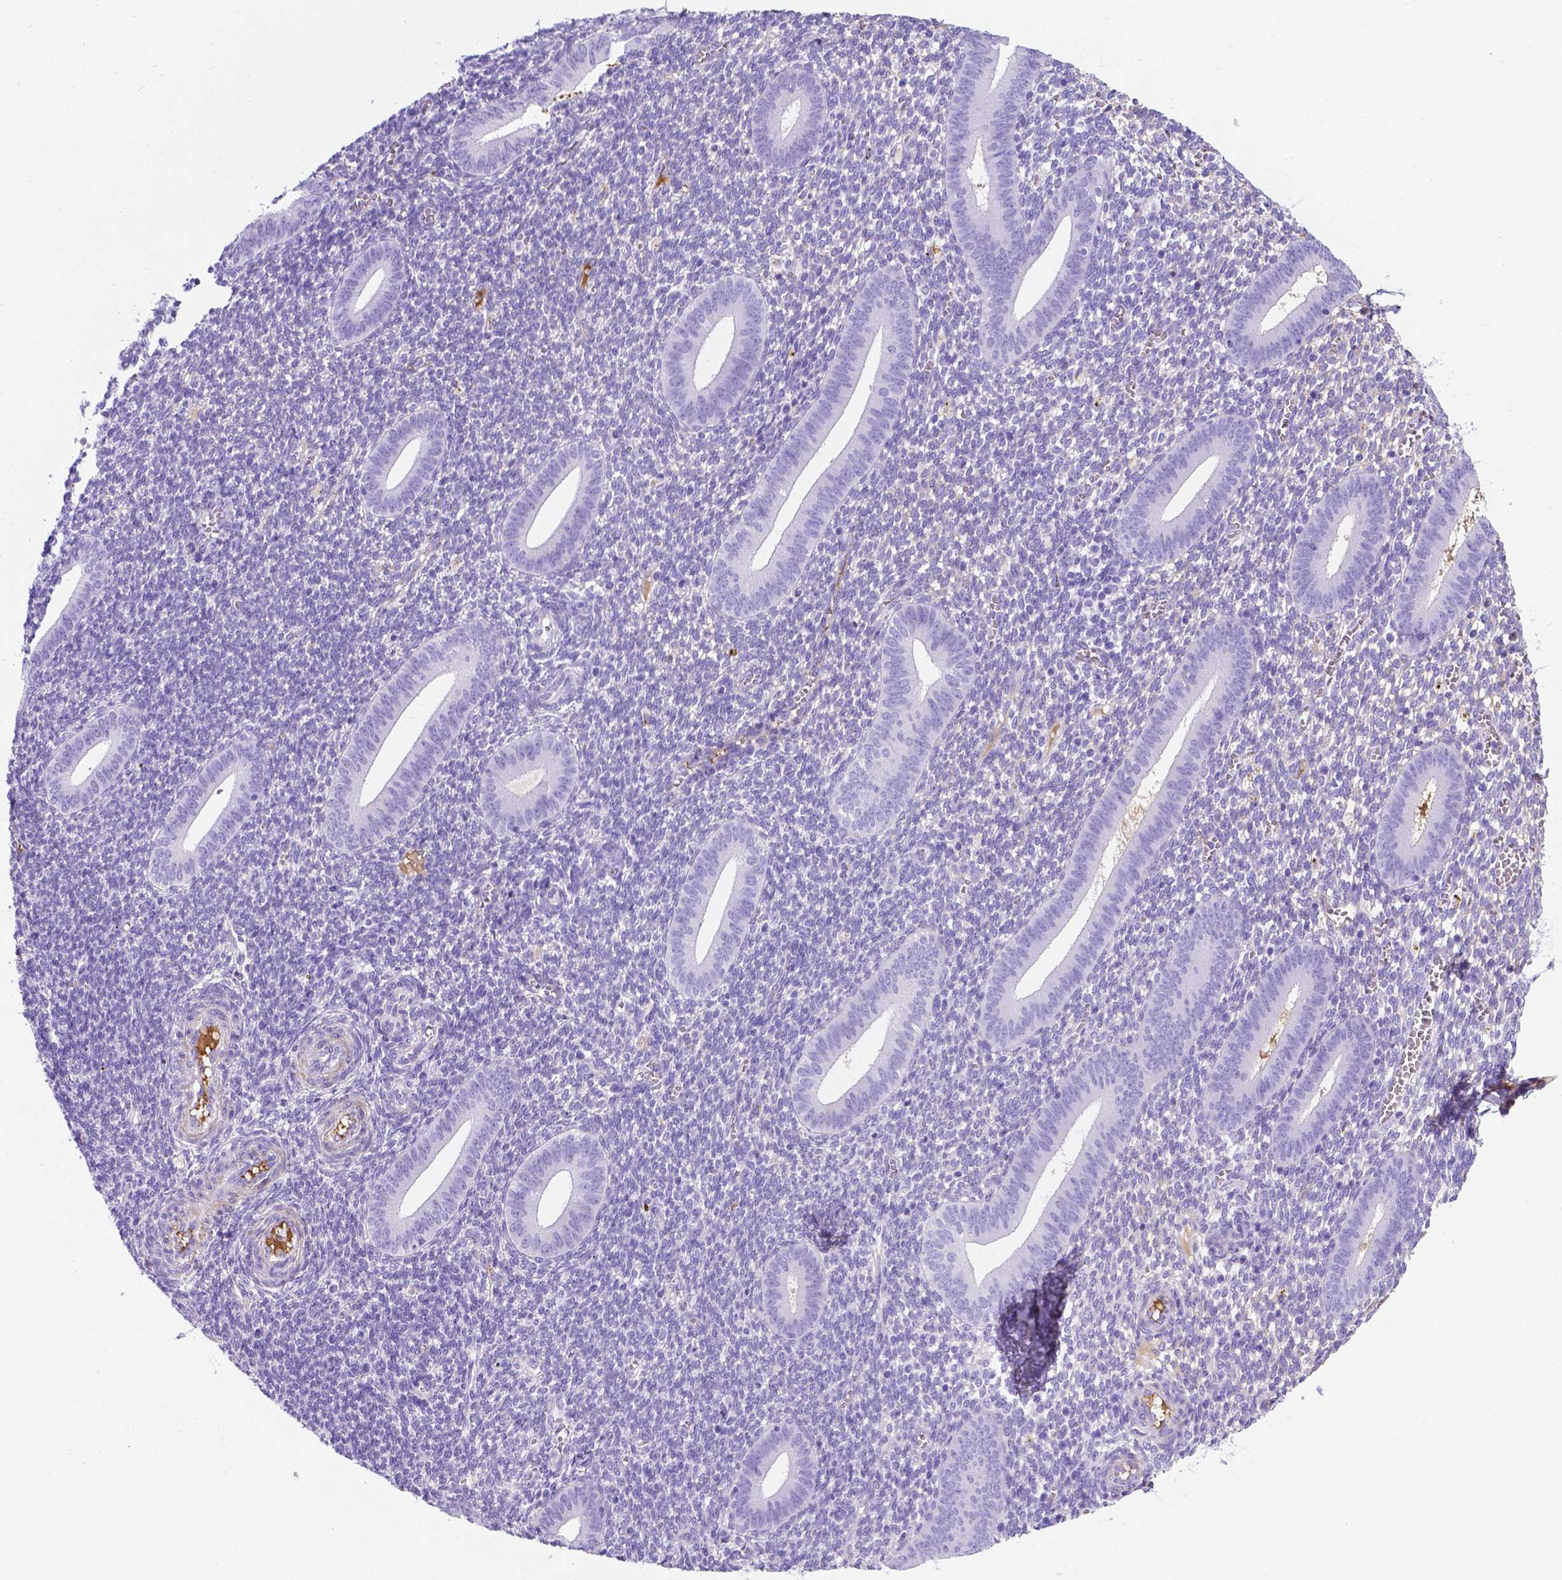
{"staining": {"intensity": "negative", "quantity": "none", "location": "none"}, "tissue": "endometrium", "cell_type": "Cells in endometrial stroma", "image_type": "normal", "snomed": [{"axis": "morphology", "description": "Normal tissue, NOS"}, {"axis": "topography", "description": "Endometrium"}], "caption": "IHC of benign human endometrium reveals no positivity in cells in endometrial stroma. Nuclei are stained in blue.", "gene": "APOE", "patient": {"sex": "female", "age": 25}}